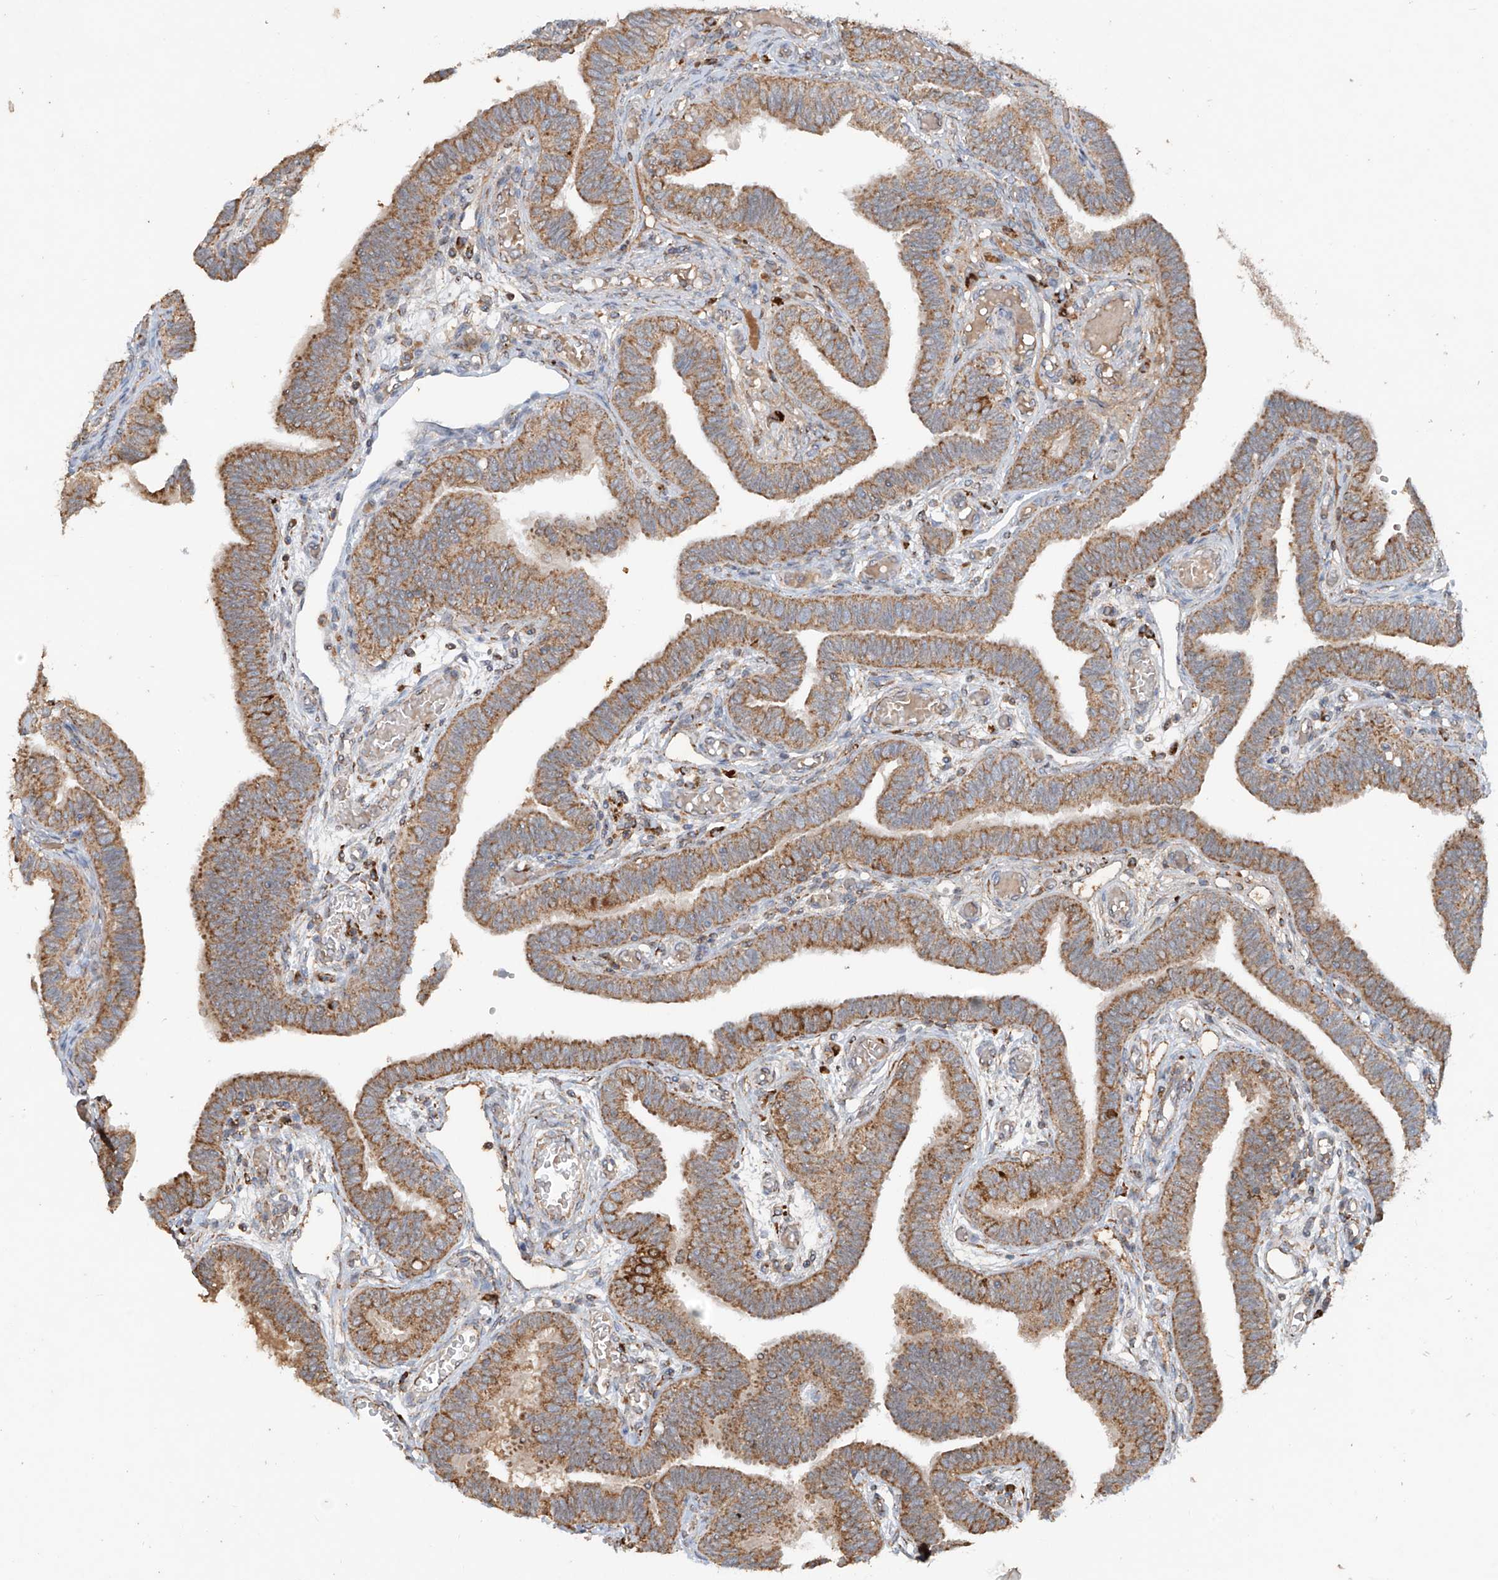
{"staining": {"intensity": "moderate", "quantity": ">75%", "location": "cytoplasmic/membranous"}, "tissue": "fallopian tube", "cell_type": "Glandular cells", "image_type": "normal", "snomed": [{"axis": "morphology", "description": "Normal tissue, NOS"}, {"axis": "topography", "description": "Fallopian tube"}], "caption": "A high-resolution micrograph shows immunohistochemistry staining of benign fallopian tube, which displays moderate cytoplasmic/membranous staining in about >75% of glandular cells. (Stains: DAB in brown, nuclei in blue, Microscopy: brightfield microscopy at high magnification).", "gene": "SAMD3", "patient": {"sex": "female", "age": 39}}